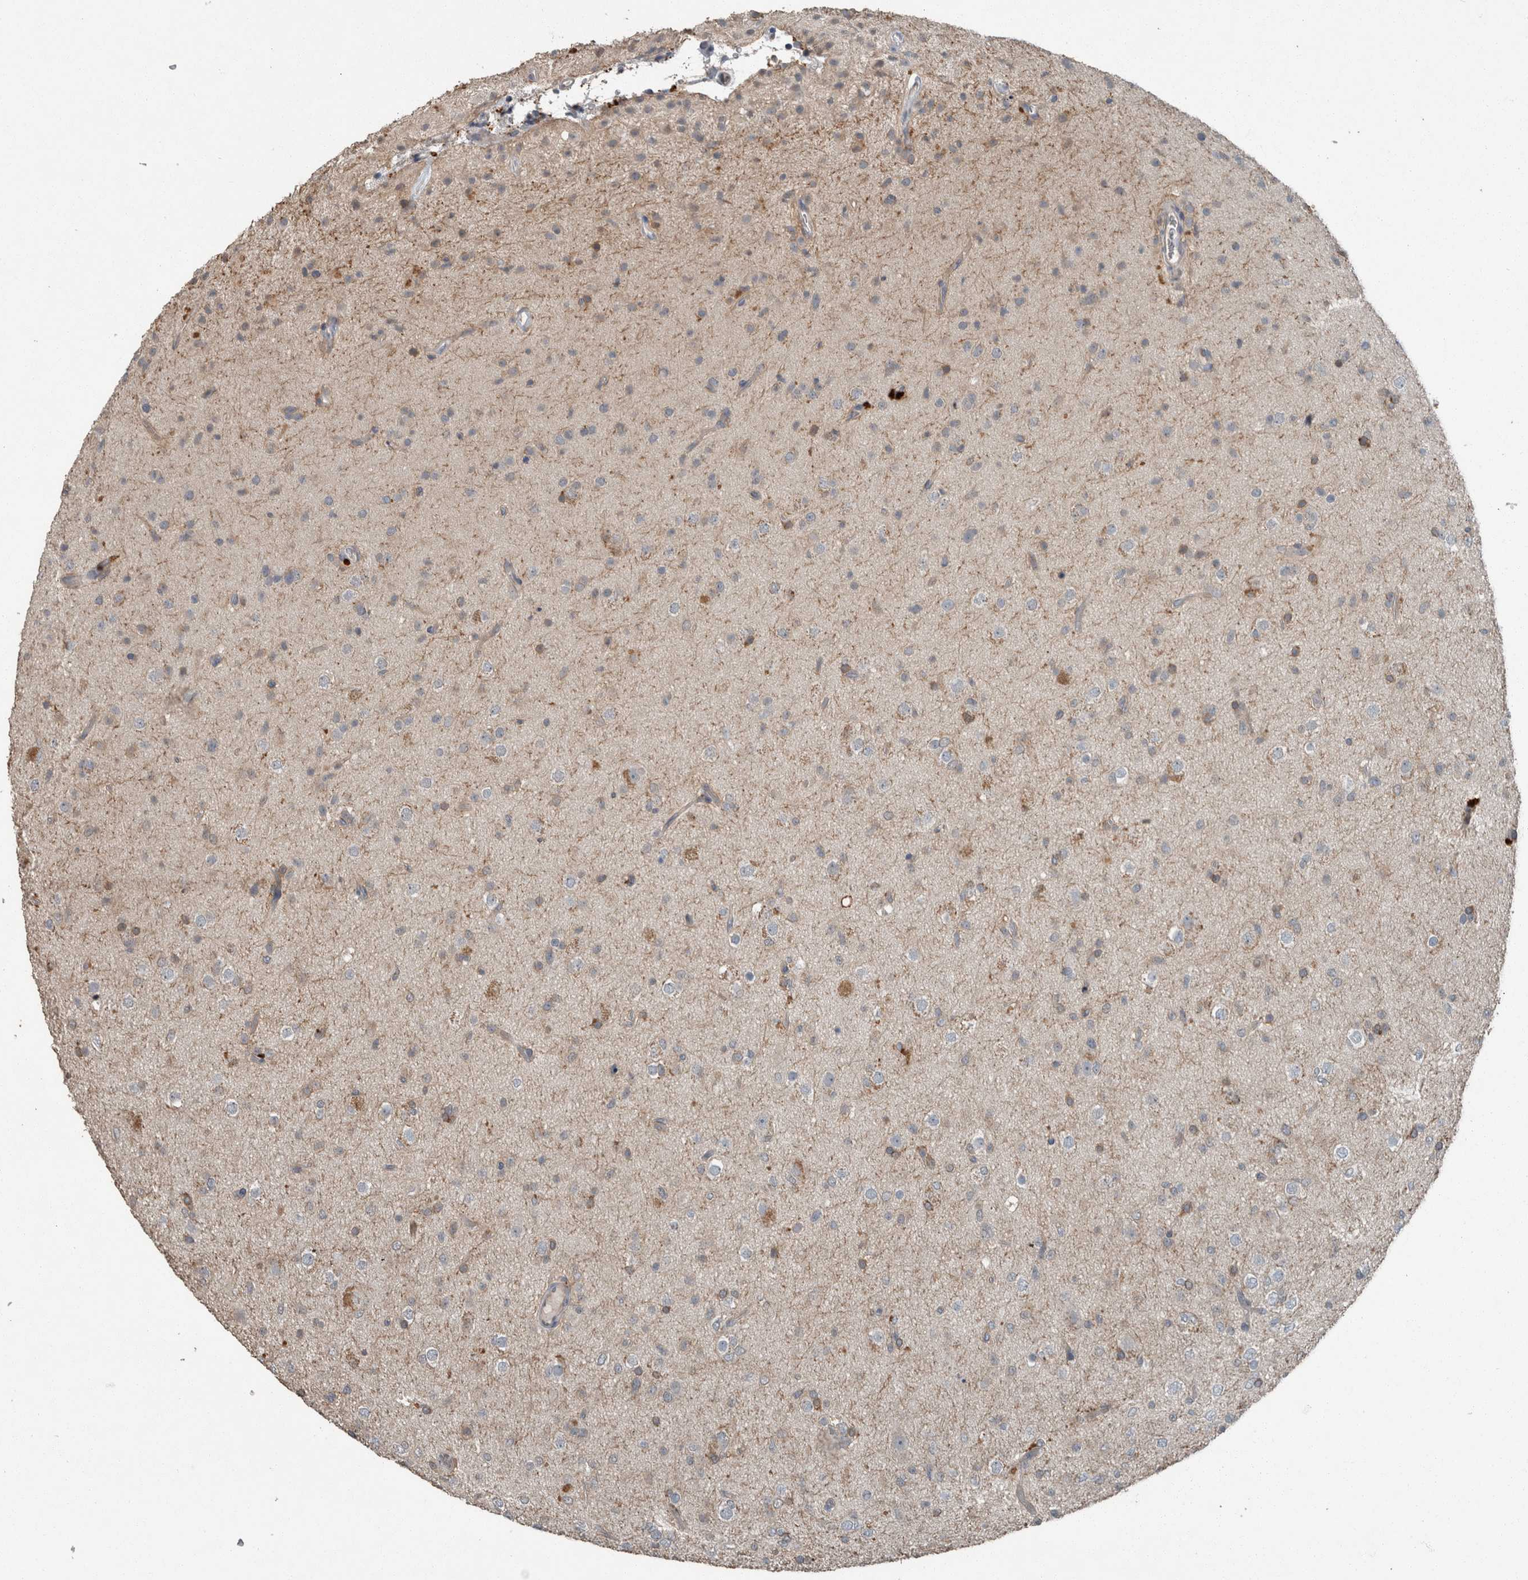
{"staining": {"intensity": "weak", "quantity": "<25%", "location": "cytoplasmic/membranous"}, "tissue": "glioma", "cell_type": "Tumor cells", "image_type": "cancer", "snomed": [{"axis": "morphology", "description": "Glioma, malignant, Low grade"}, {"axis": "topography", "description": "Brain"}], "caption": "Immunohistochemistry micrograph of human glioma stained for a protein (brown), which shows no expression in tumor cells. (DAB (3,3'-diaminobenzidine) immunohistochemistry with hematoxylin counter stain).", "gene": "KNTC1", "patient": {"sex": "male", "age": 65}}